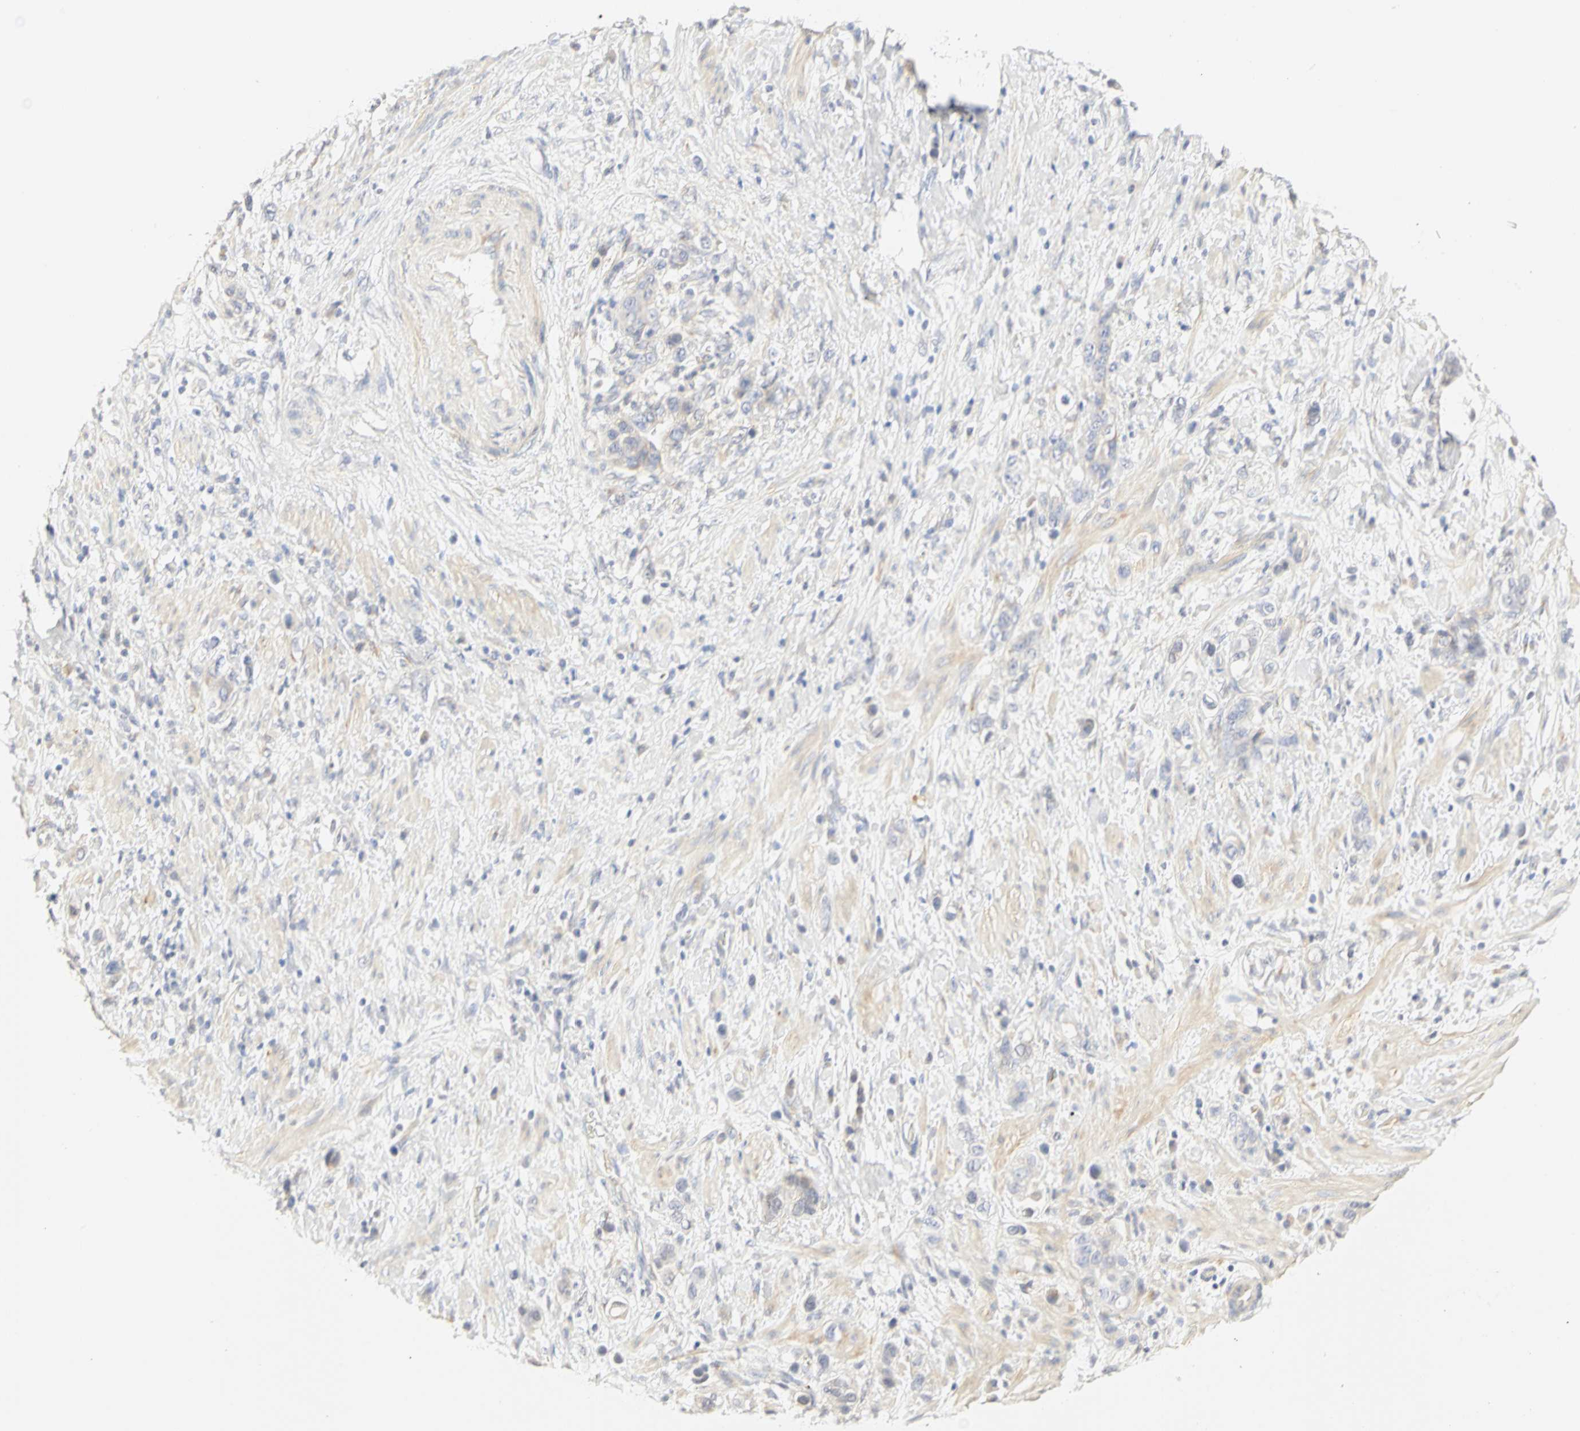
{"staining": {"intensity": "weak", "quantity": ">75%", "location": "cytoplasmic/membranous"}, "tissue": "stomach cancer", "cell_type": "Tumor cells", "image_type": "cancer", "snomed": [{"axis": "morphology", "description": "Adenocarcinoma, NOS"}, {"axis": "topography", "description": "Stomach, lower"}], "caption": "A micrograph of stomach adenocarcinoma stained for a protein exhibits weak cytoplasmic/membranous brown staining in tumor cells. (DAB IHC with brightfield microscopy, high magnification).", "gene": "GNRH2", "patient": {"sex": "female", "age": 93}}